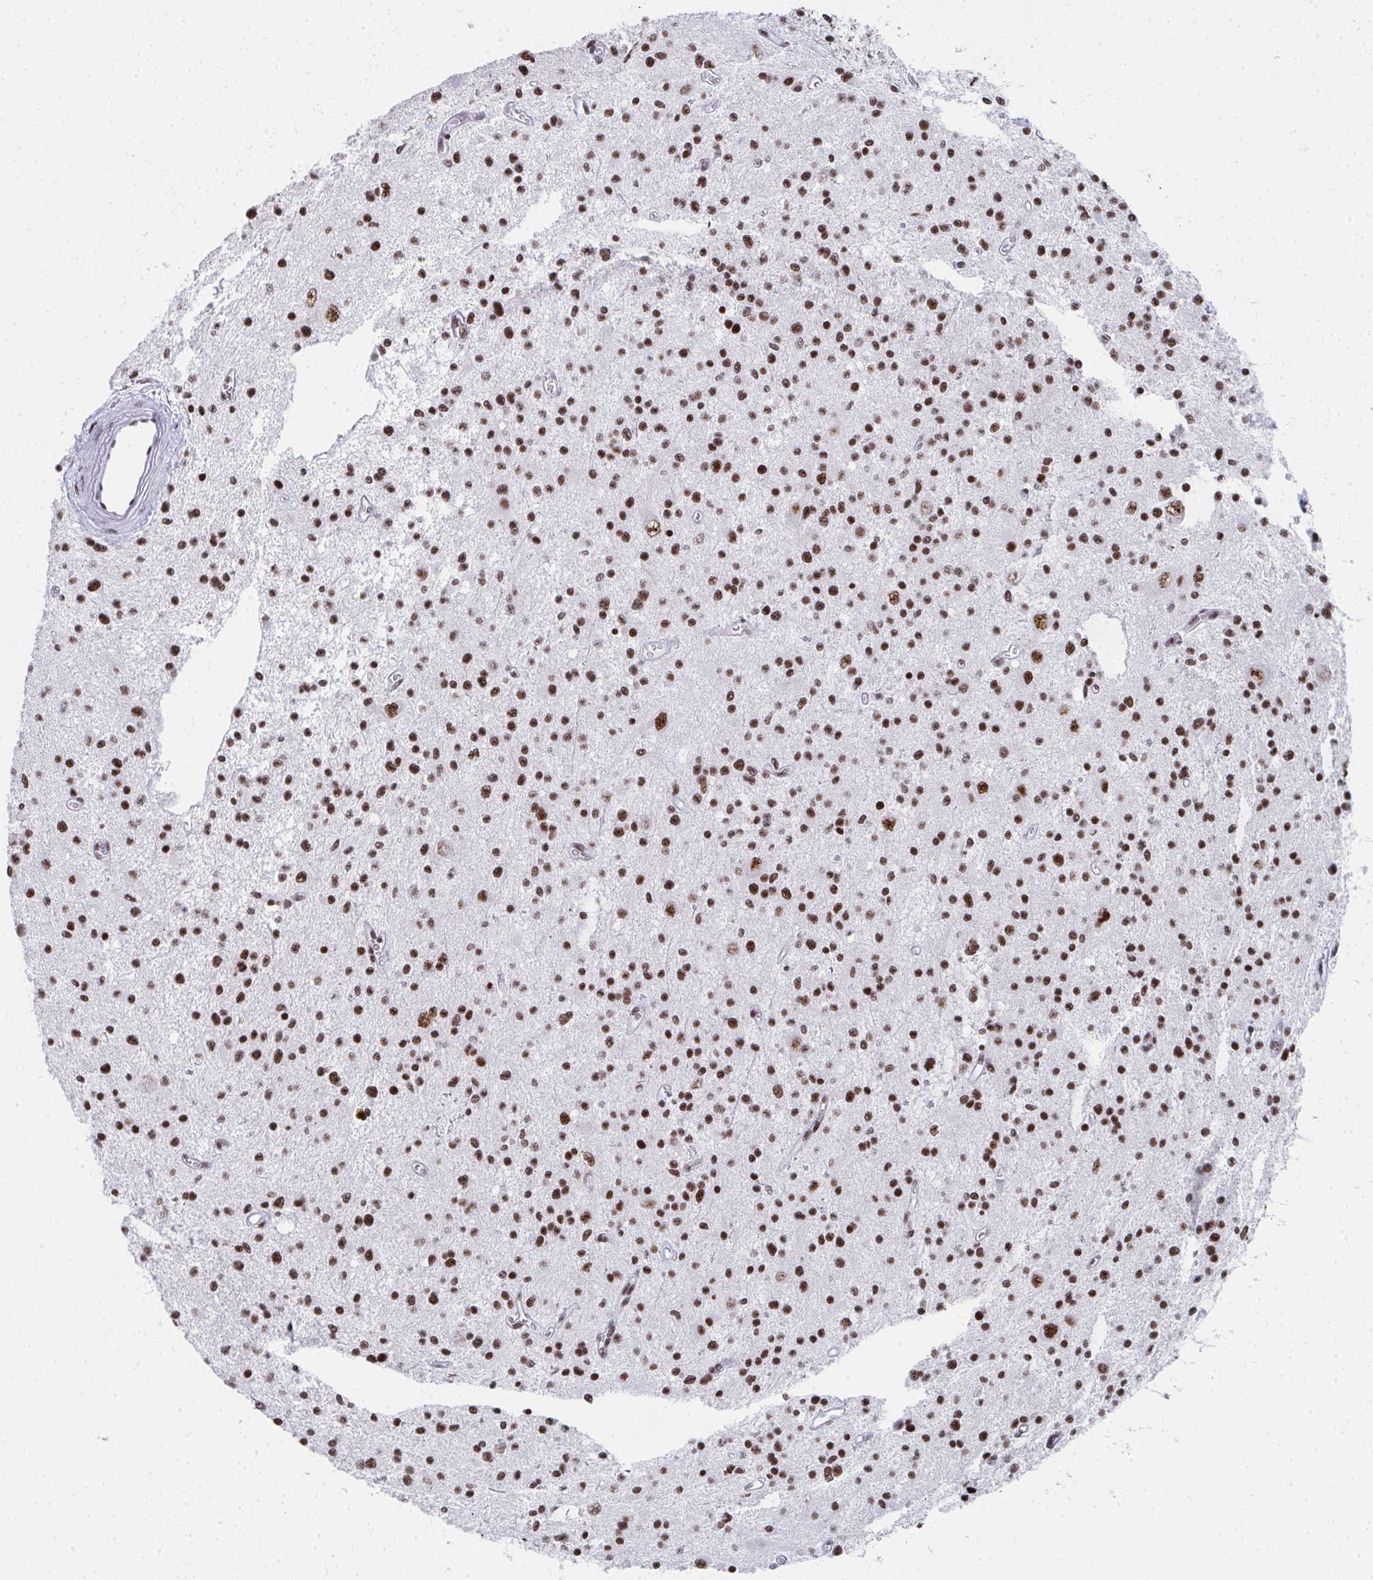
{"staining": {"intensity": "moderate", "quantity": ">75%", "location": "nuclear"}, "tissue": "glioma", "cell_type": "Tumor cells", "image_type": "cancer", "snomed": [{"axis": "morphology", "description": "Glioma, malignant, Low grade"}, {"axis": "topography", "description": "Brain"}], "caption": "Moderate nuclear positivity for a protein is present in approximately >75% of tumor cells of glioma using immunohistochemistry (IHC).", "gene": "SNRNP70", "patient": {"sex": "male", "age": 43}}